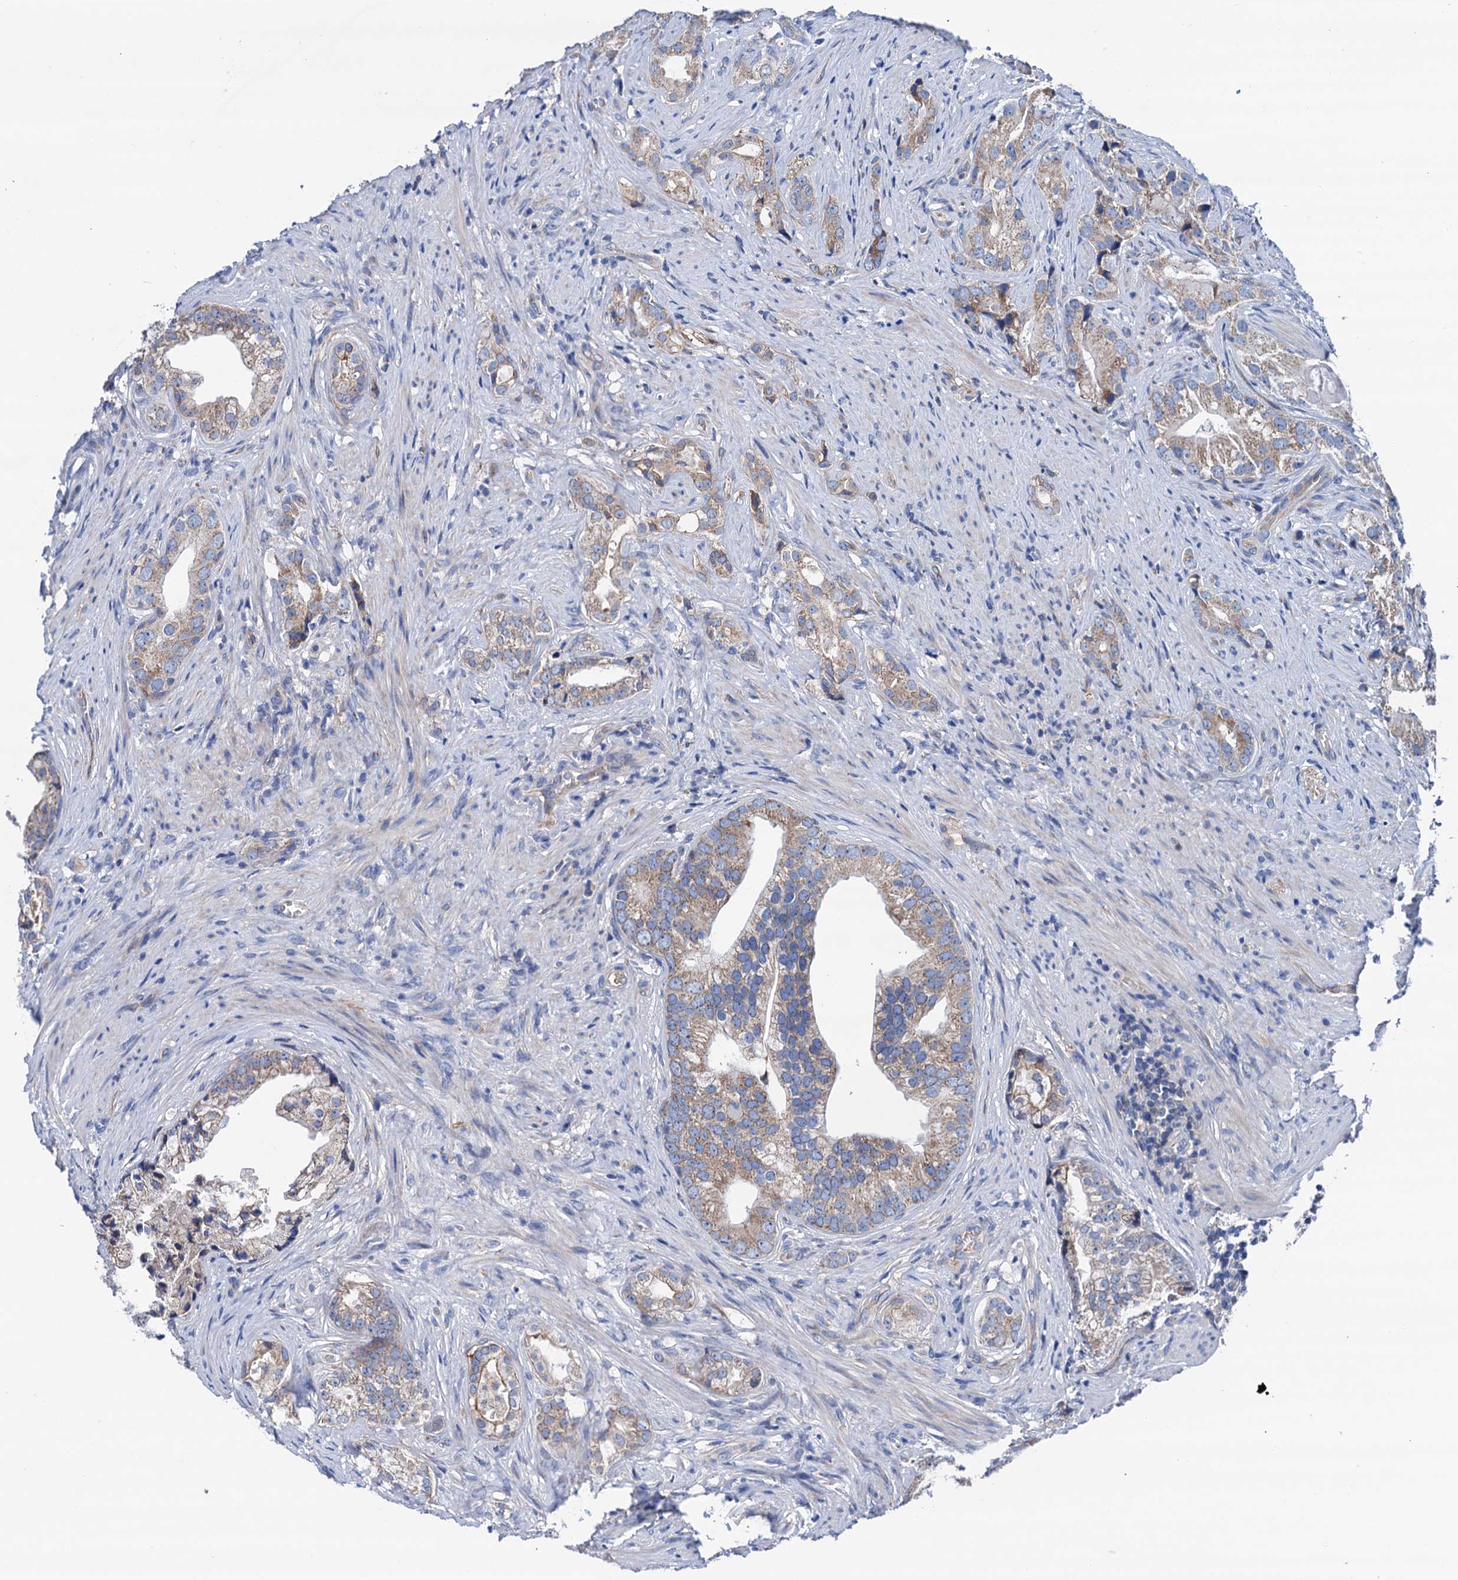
{"staining": {"intensity": "weak", "quantity": "25%-75%", "location": "cytoplasmic/membranous"}, "tissue": "prostate cancer", "cell_type": "Tumor cells", "image_type": "cancer", "snomed": [{"axis": "morphology", "description": "Adenocarcinoma, Low grade"}, {"axis": "topography", "description": "Prostate"}], "caption": "Prostate cancer stained with immunohistochemistry (IHC) demonstrates weak cytoplasmic/membranous positivity in approximately 25%-75% of tumor cells. Immunohistochemistry stains the protein of interest in brown and the nuclei are stained blue.", "gene": "RASSF9", "patient": {"sex": "male", "age": 71}}